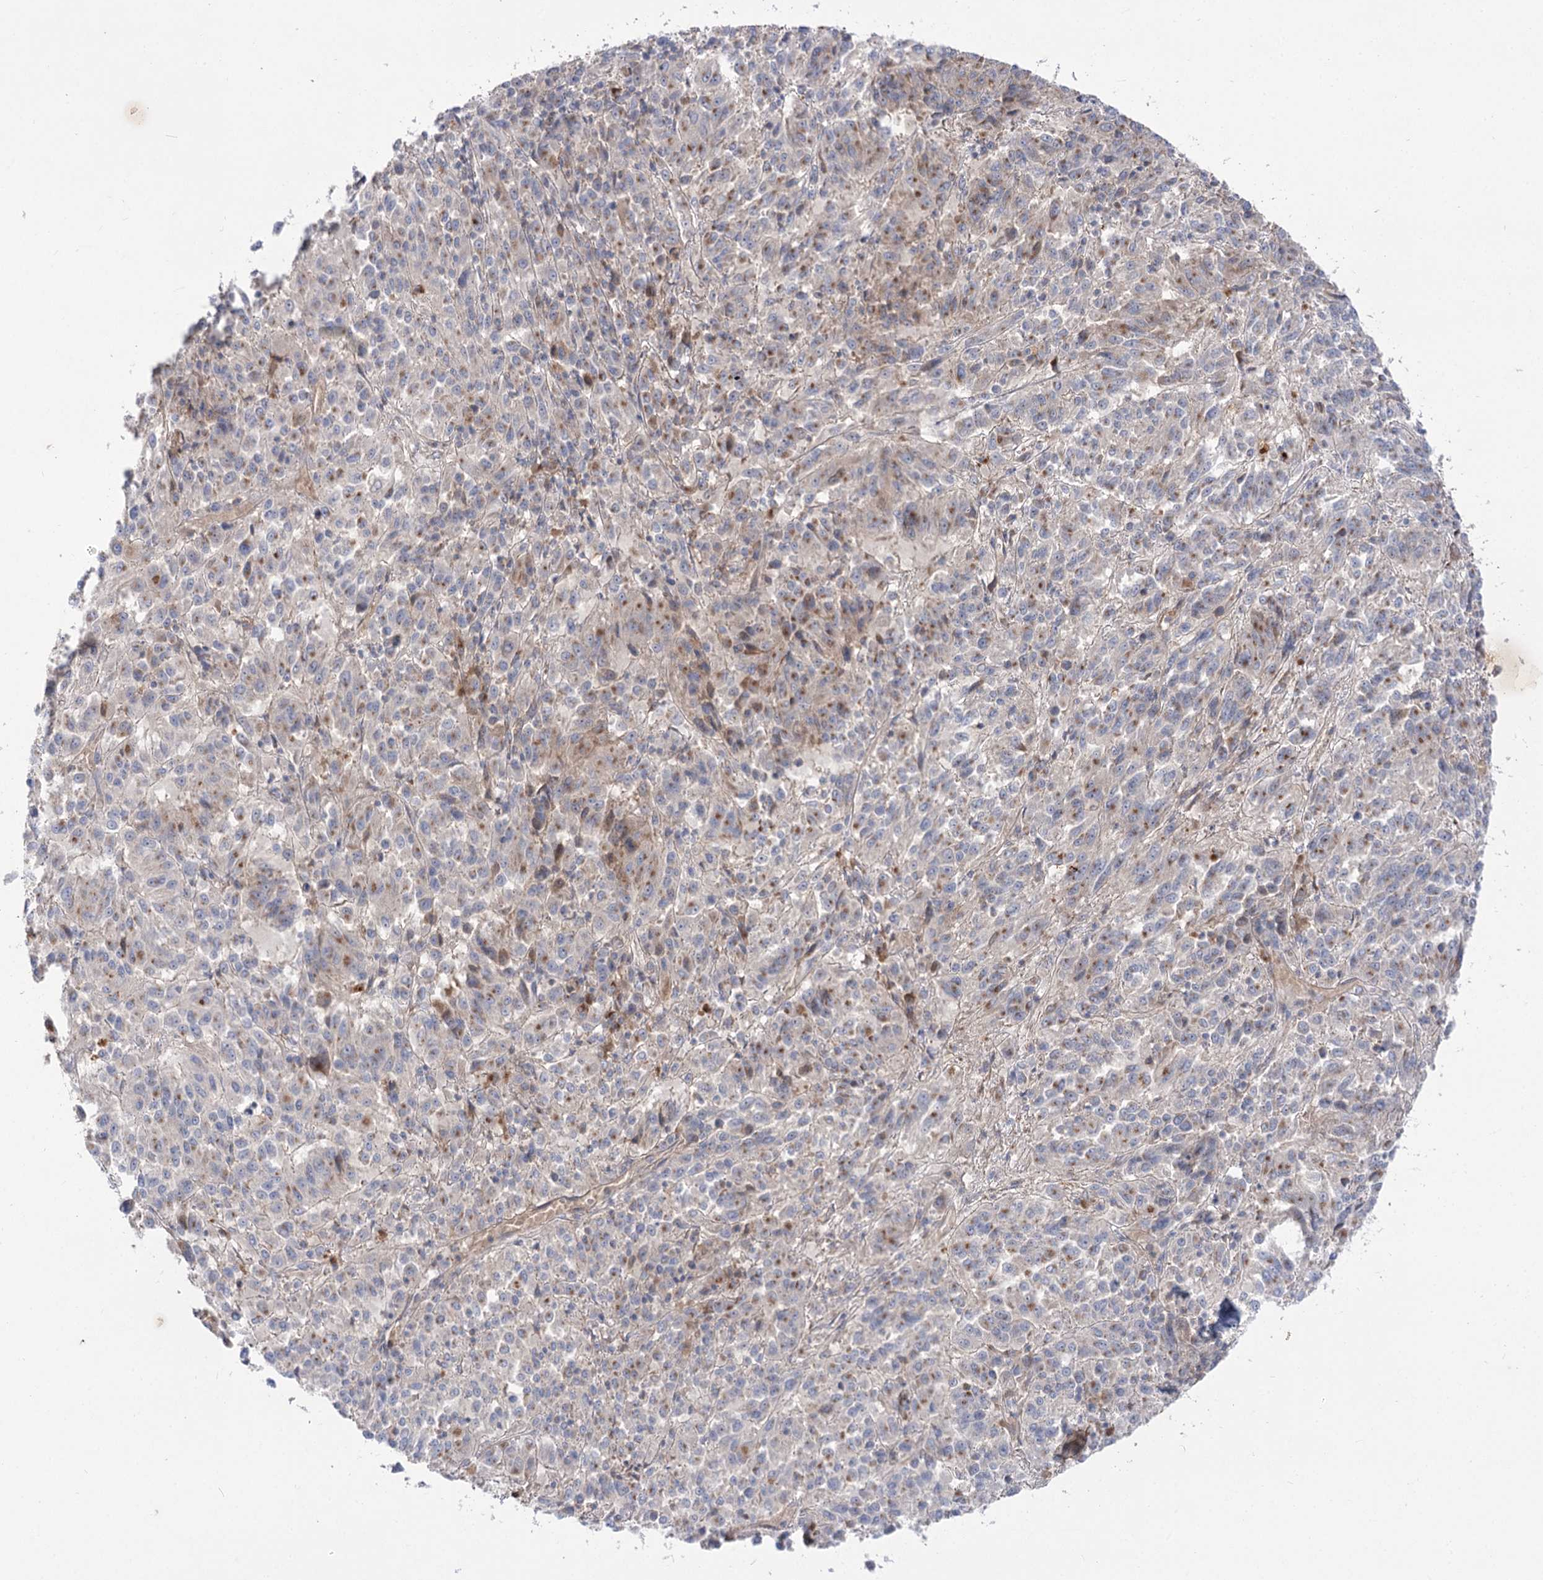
{"staining": {"intensity": "weak", "quantity": "25%-75%", "location": "cytoplasmic/membranous"}, "tissue": "melanoma", "cell_type": "Tumor cells", "image_type": "cancer", "snomed": [{"axis": "morphology", "description": "Malignant melanoma, Metastatic site"}, {"axis": "topography", "description": "Lung"}], "caption": "Weak cytoplasmic/membranous expression for a protein is appreciated in about 25%-75% of tumor cells of malignant melanoma (metastatic site) using immunohistochemistry (IHC).", "gene": "GBF1", "patient": {"sex": "male", "age": 64}}